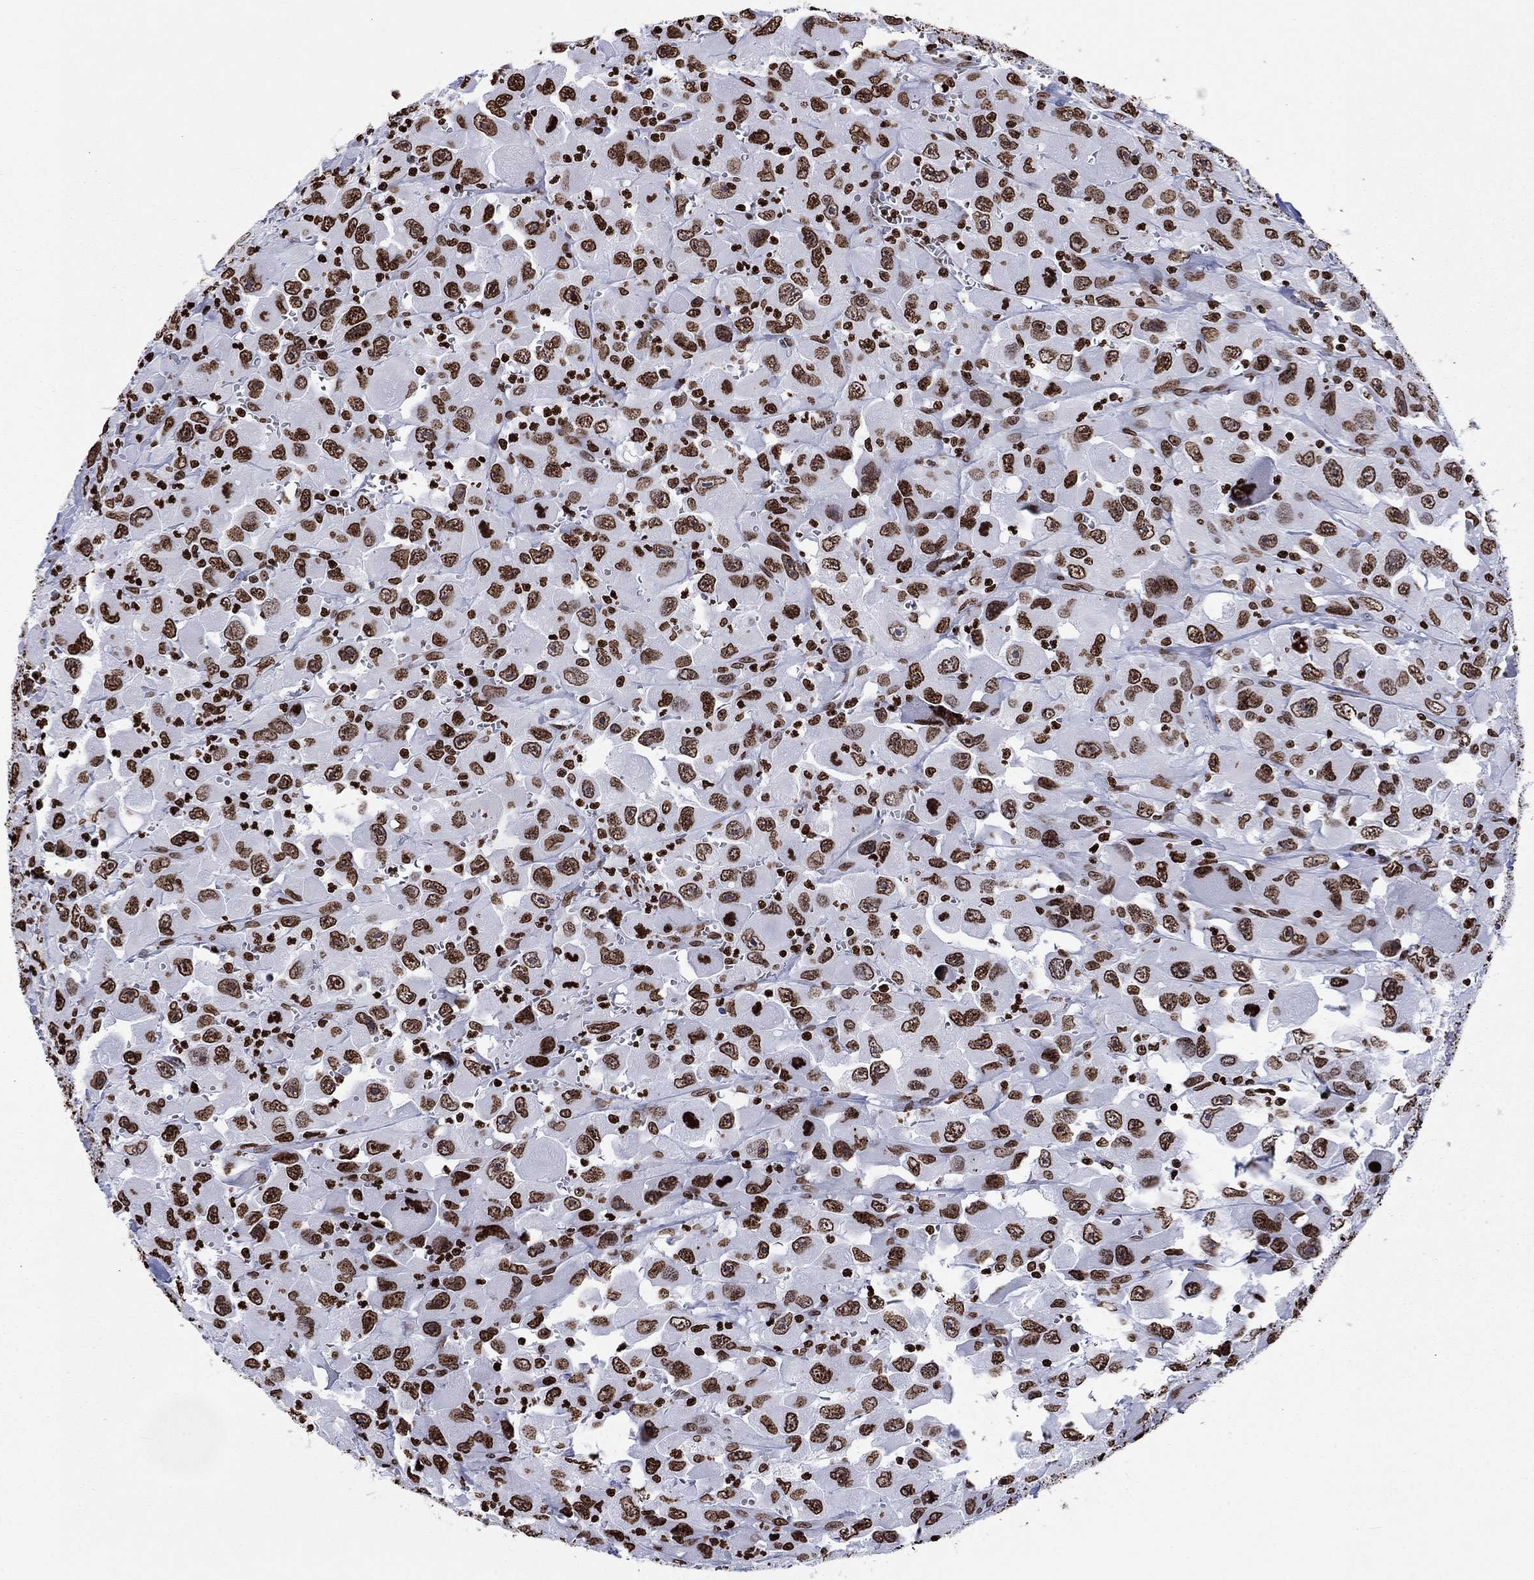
{"staining": {"intensity": "strong", "quantity": ">75%", "location": "nuclear"}, "tissue": "head and neck cancer", "cell_type": "Tumor cells", "image_type": "cancer", "snomed": [{"axis": "morphology", "description": "Squamous cell carcinoma, NOS"}, {"axis": "morphology", "description": "Squamous cell carcinoma, metastatic, NOS"}, {"axis": "topography", "description": "Oral tissue"}, {"axis": "topography", "description": "Head-Neck"}], "caption": "A high-resolution histopathology image shows immunohistochemistry staining of head and neck cancer, which exhibits strong nuclear expression in approximately >75% of tumor cells.", "gene": "H1-5", "patient": {"sex": "female", "age": 85}}